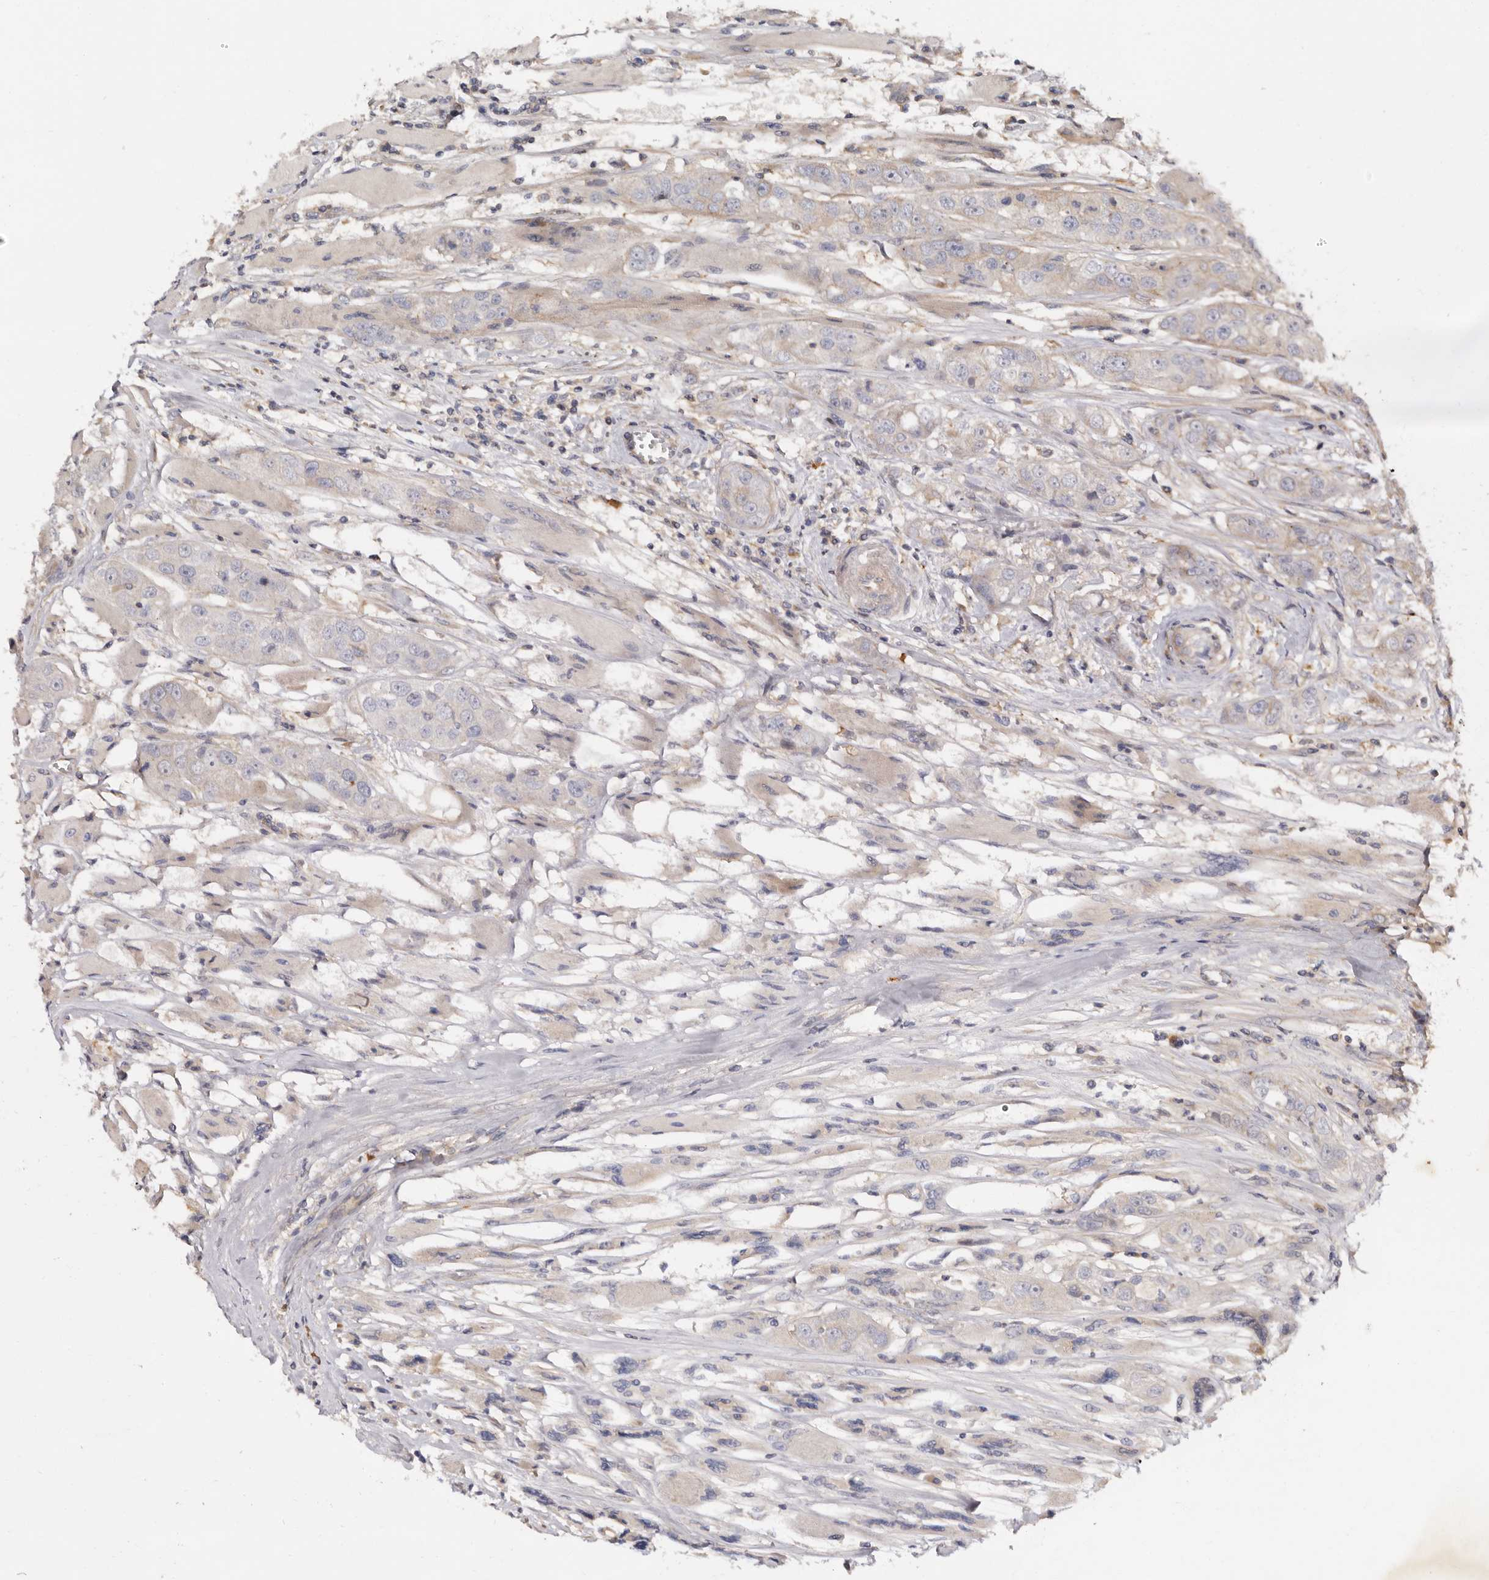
{"staining": {"intensity": "negative", "quantity": "none", "location": "none"}, "tissue": "head and neck cancer", "cell_type": "Tumor cells", "image_type": "cancer", "snomed": [{"axis": "morphology", "description": "Normal tissue, NOS"}, {"axis": "morphology", "description": "Squamous cell carcinoma, NOS"}, {"axis": "topography", "description": "Skeletal muscle"}, {"axis": "topography", "description": "Head-Neck"}], "caption": "This is a photomicrograph of immunohistochemistry staining of head and neck cancer, which shows no positivity in tumor cells. (Brightfield microscopy of DAB (3,3'-diaminobenzidine) IHC at high magnification).", "gene": "ADAMTS20", "patient": {"sex": "male", "age": 51}}